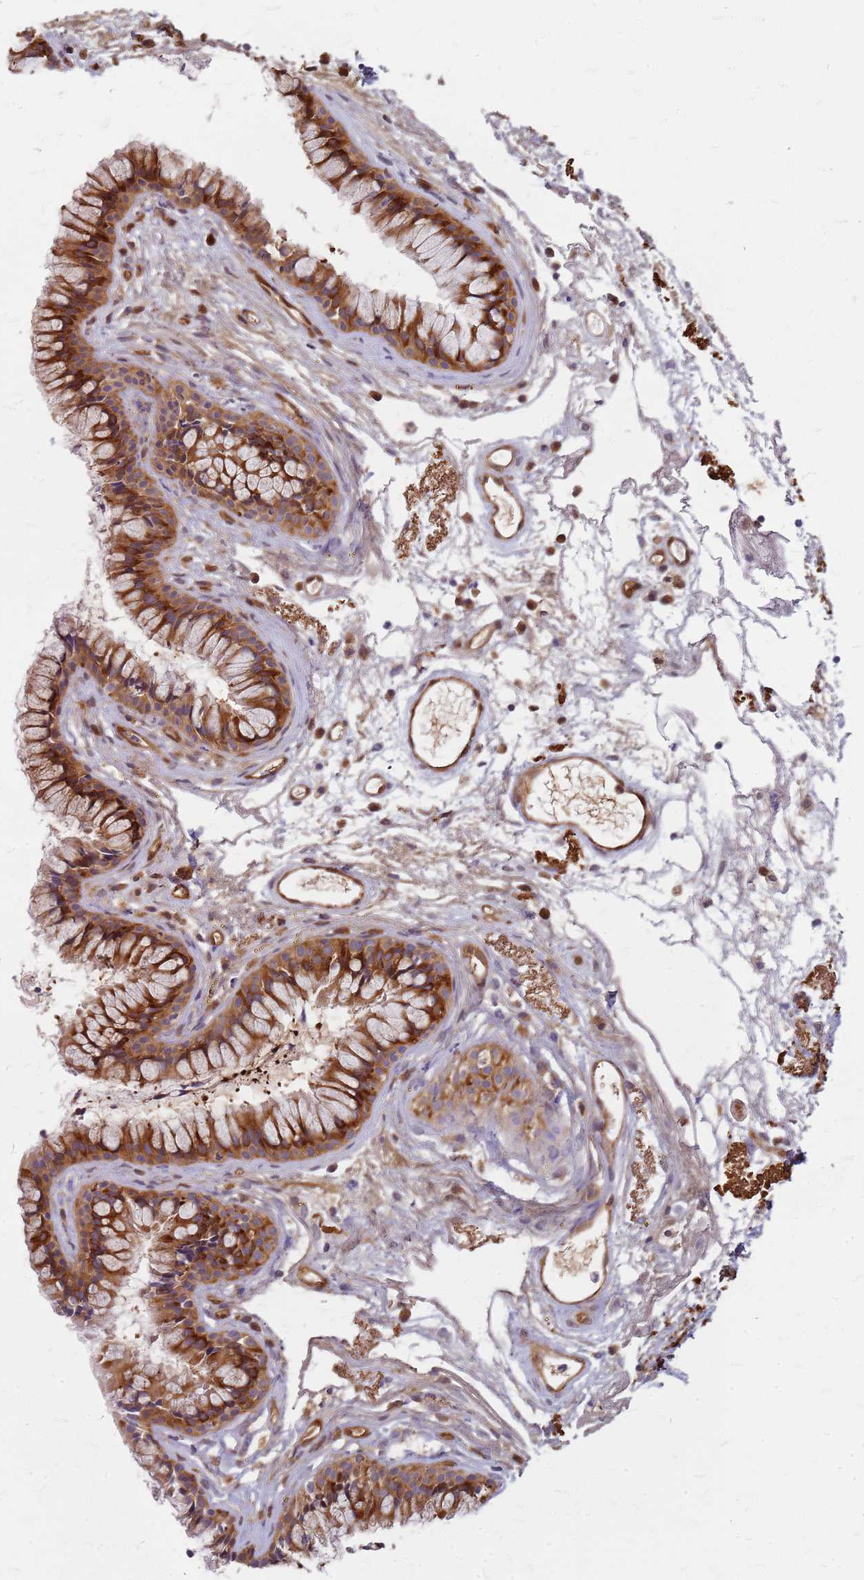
{"staining": {"intensity": "strong", "quantity": ">75%", "location": "cytoplasmic/membranous"}, "tissue": "nasopharynx", "cell_type": "Respiratory epithelial cells", "image_type": "normal", "snomed": [{"axis": "morphology", "description": "Normal tissue, NOS"}, {"axis": "topography", "description": "Nasopharynx"}], "caption": "This histopathology image exhibits benign nasopharynx stained with IHC to label a protein in brown. The cytoplasmic/membranous of respiratory epithelial cells show strong positivity for the protein. Nuclei are counter-stained blue.", "gene": "HDX", "patient": {"sex": "male", "age": 82}}